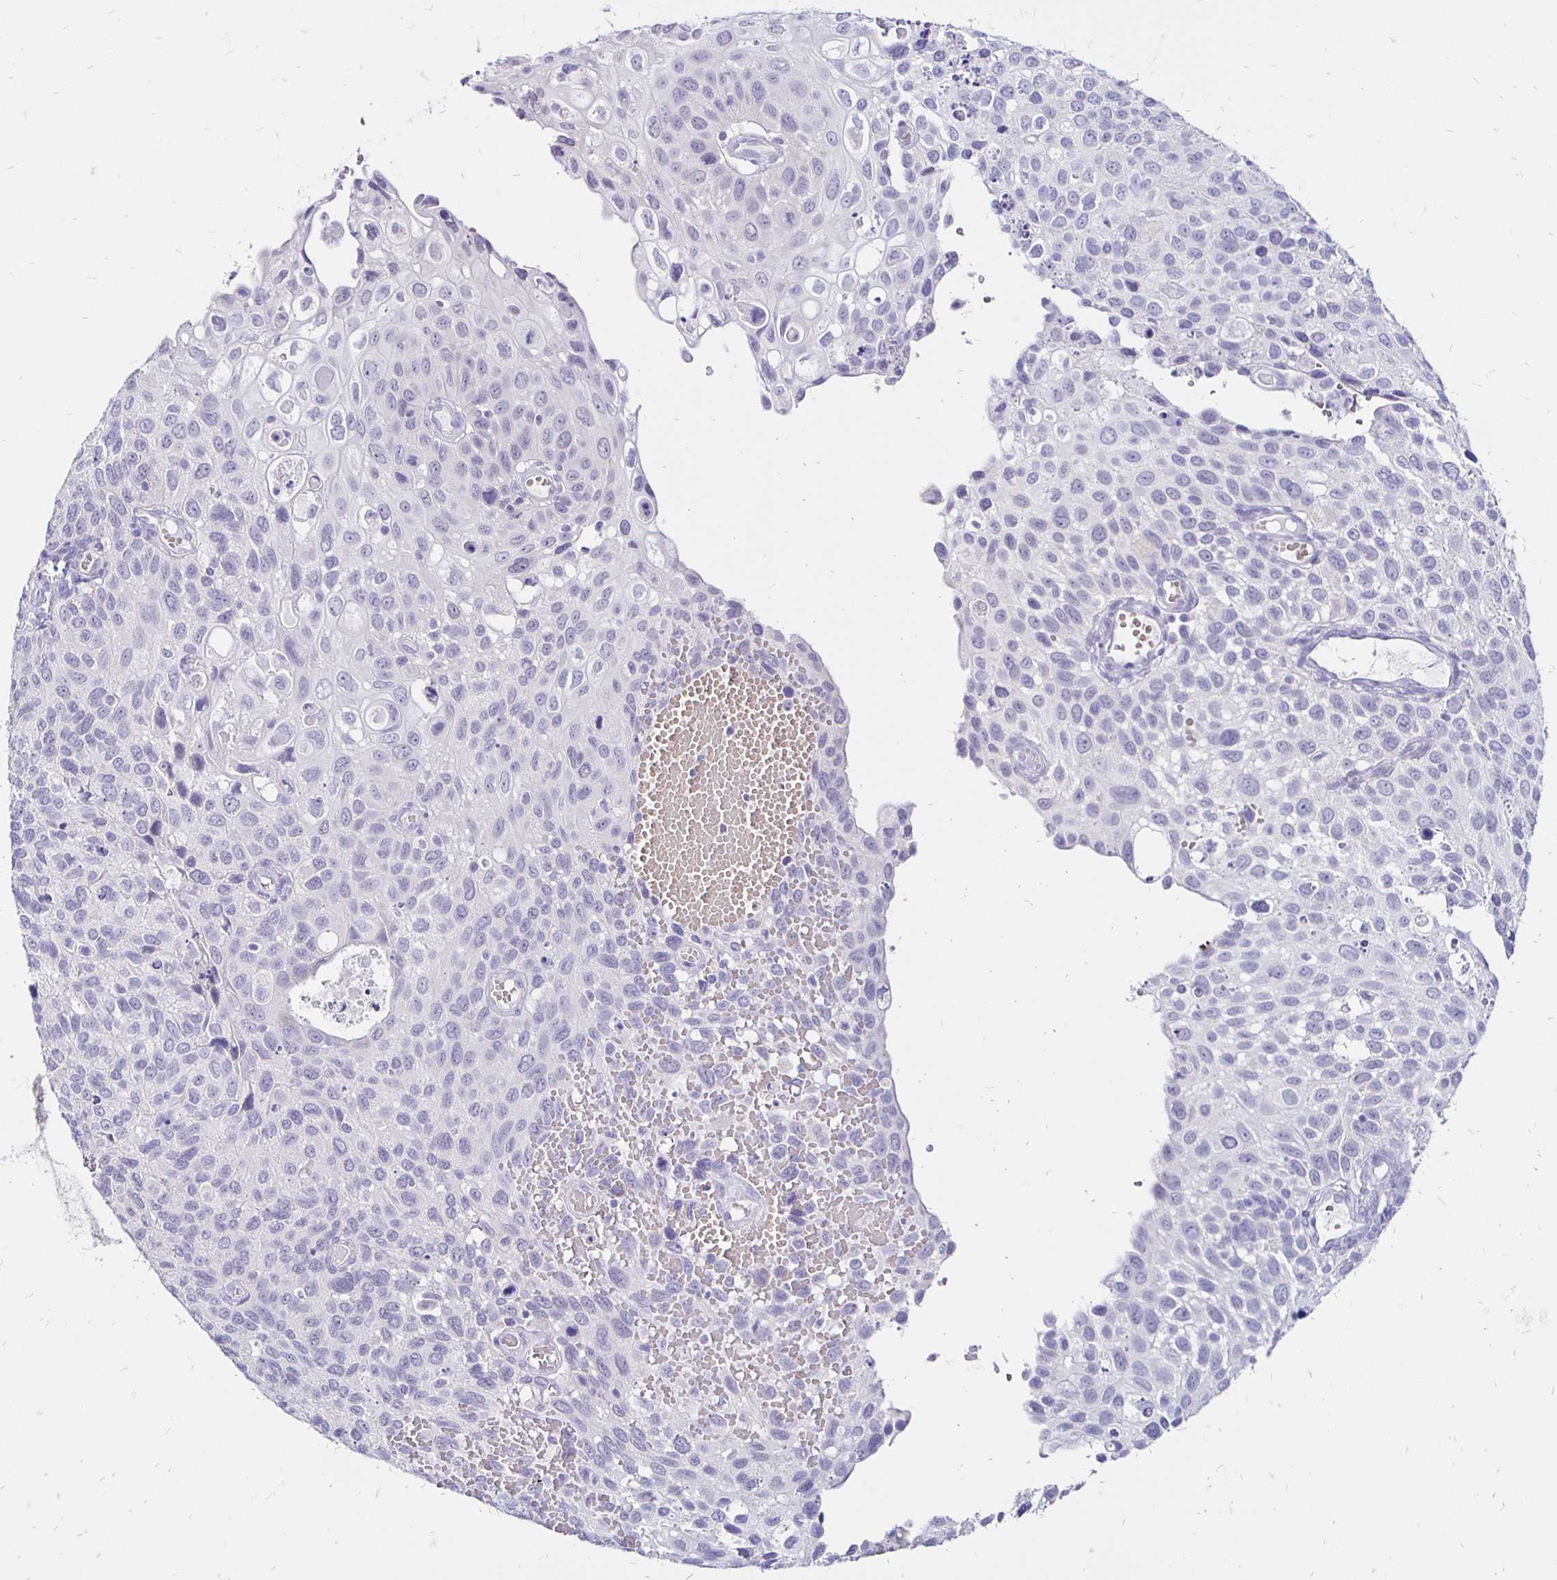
{"staining": {"intensity": "negative", "quantity": "none", "location": "none"}, "tissue": "cervical cancer", "cell_type": "Tumor cells", "image_type": "cancer", "snomed": [{"axis": "morphology", "description": "Squamous cell carcinoma, NOS"}, {"axis": "topography", "description": "Cervix"}], "caption": "Immunohistochemical staining of human cervical cancer (squamous cell carcinoma) demonstrates no significant positivity in tumor cells.", "gene": "IRGC", "patient": {"sex": "female", "age": 70}}